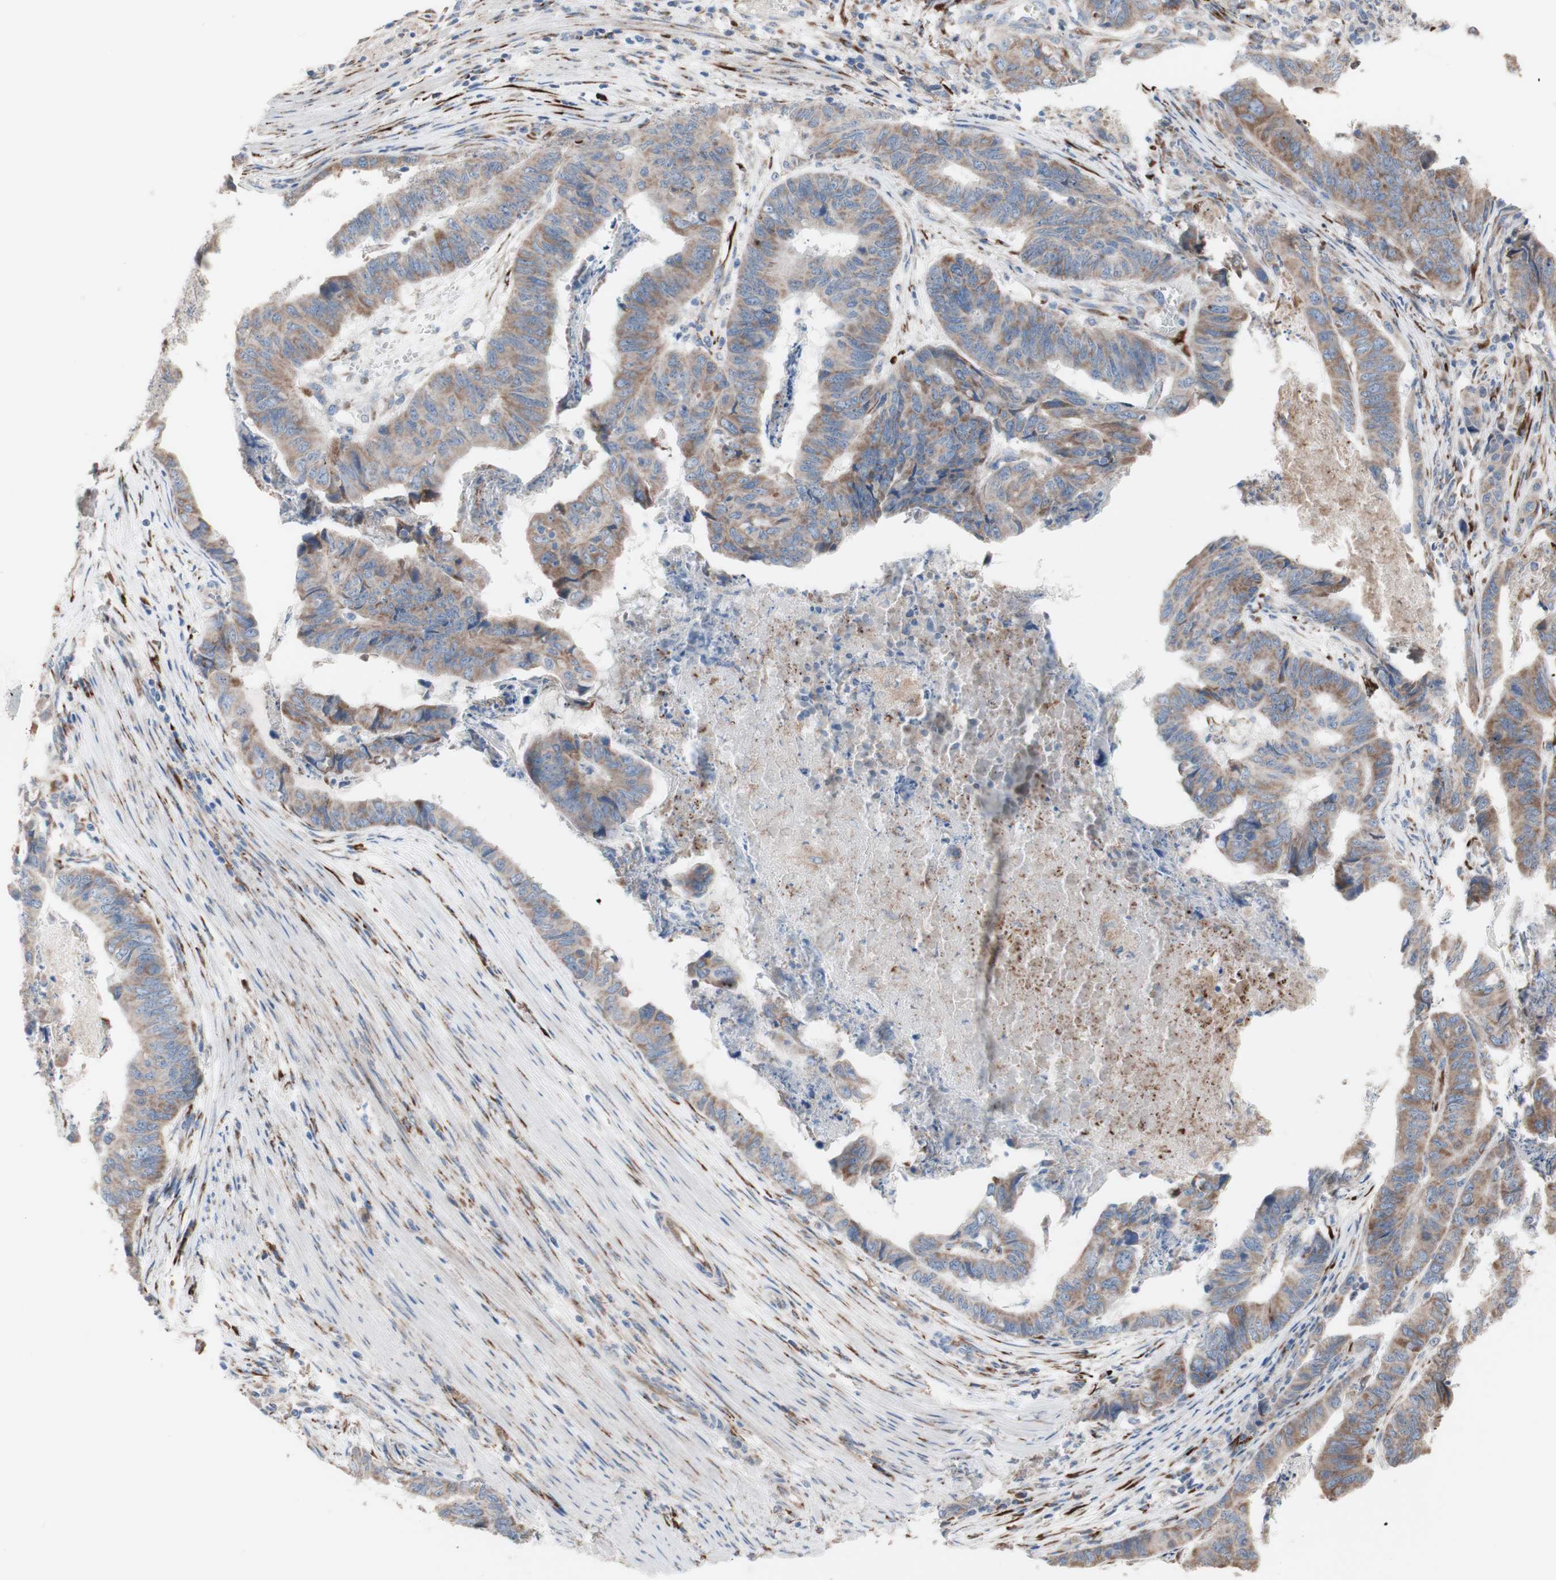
{"staining": {"intensity": "moderate", "quantity": ">75%", "location": "cytoplasmic/membranous"}, "tissue": "stomach cancer", "cell_type": "Tumor cells", "image_type": "cancer", "snomed": [{"axis": "morphology", "description": "Adenocarcinoma, NOS"}, {"axis": "topography", "description": "Stomach, lower"}], "caption": "Human stomach adenocarcinoma stained with a protein marker reveals moderate staining in tumor cells.", "gene": "AGPAT5", "patient": {"sex": "male", "age": 77}}